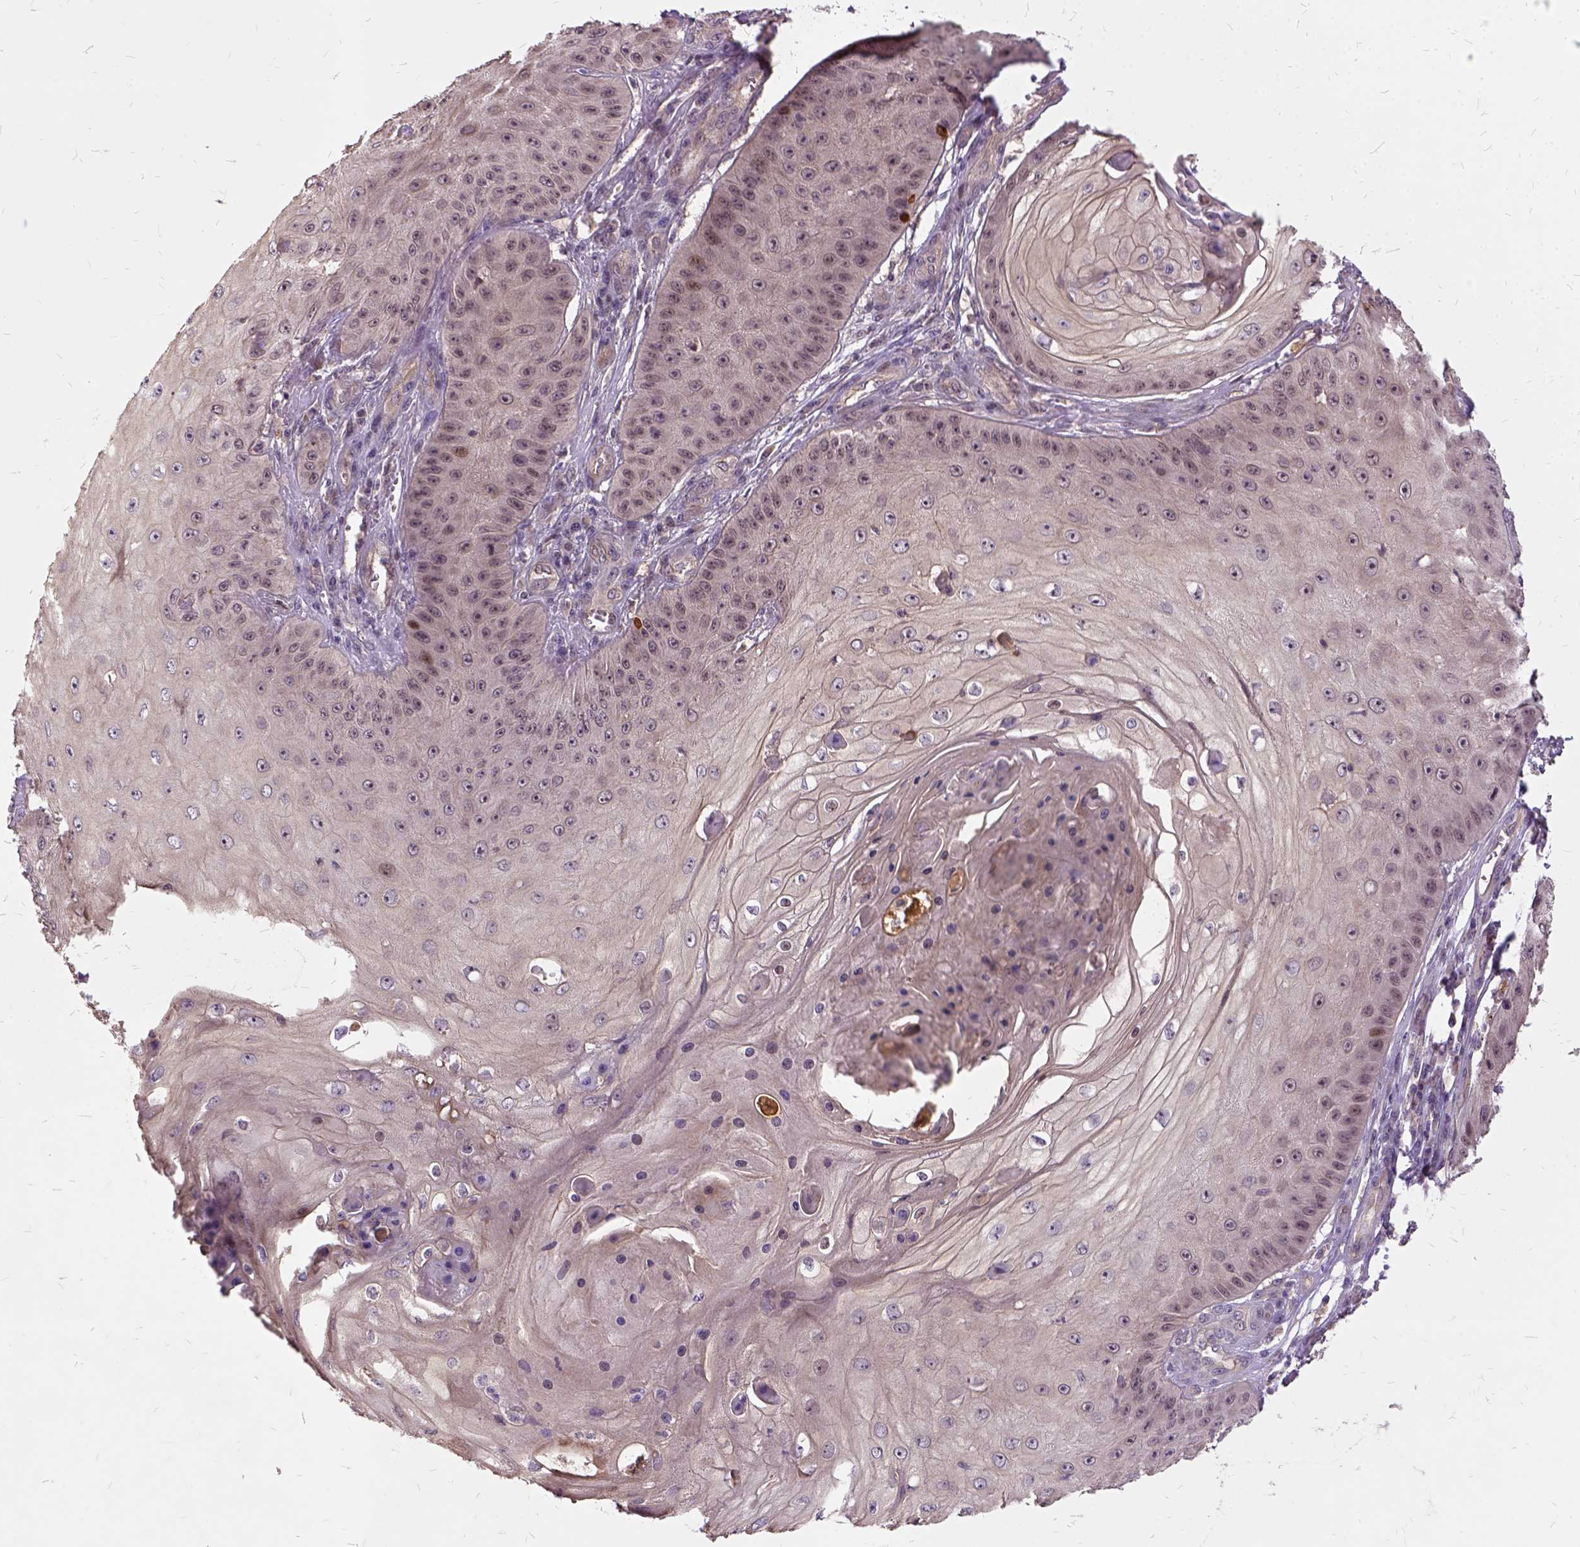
{"staining": {"intensity": "moderate", "quantity": "<25%", "location": "nuclear"}, "tissue": "skin cancer", "cell_type": "Tumor cells", "image_type": "cancer", "snomed": [{"axis": "morphology", "description": "Squamous cell carcinoma, NOS"}, {"axis": "topography", "description": "Skin"}], "caption": "Moderate nuclear expression is identified in approximately <25% of tumor cells in skin squamous cell carcinoma. The staining is performed using DAB brown chromogen to label protein expression. The nuclei are counter-stained blue using hematoxylin.", "gene": "ILRUN", "patient": {"sex": "male", "age": 70}}